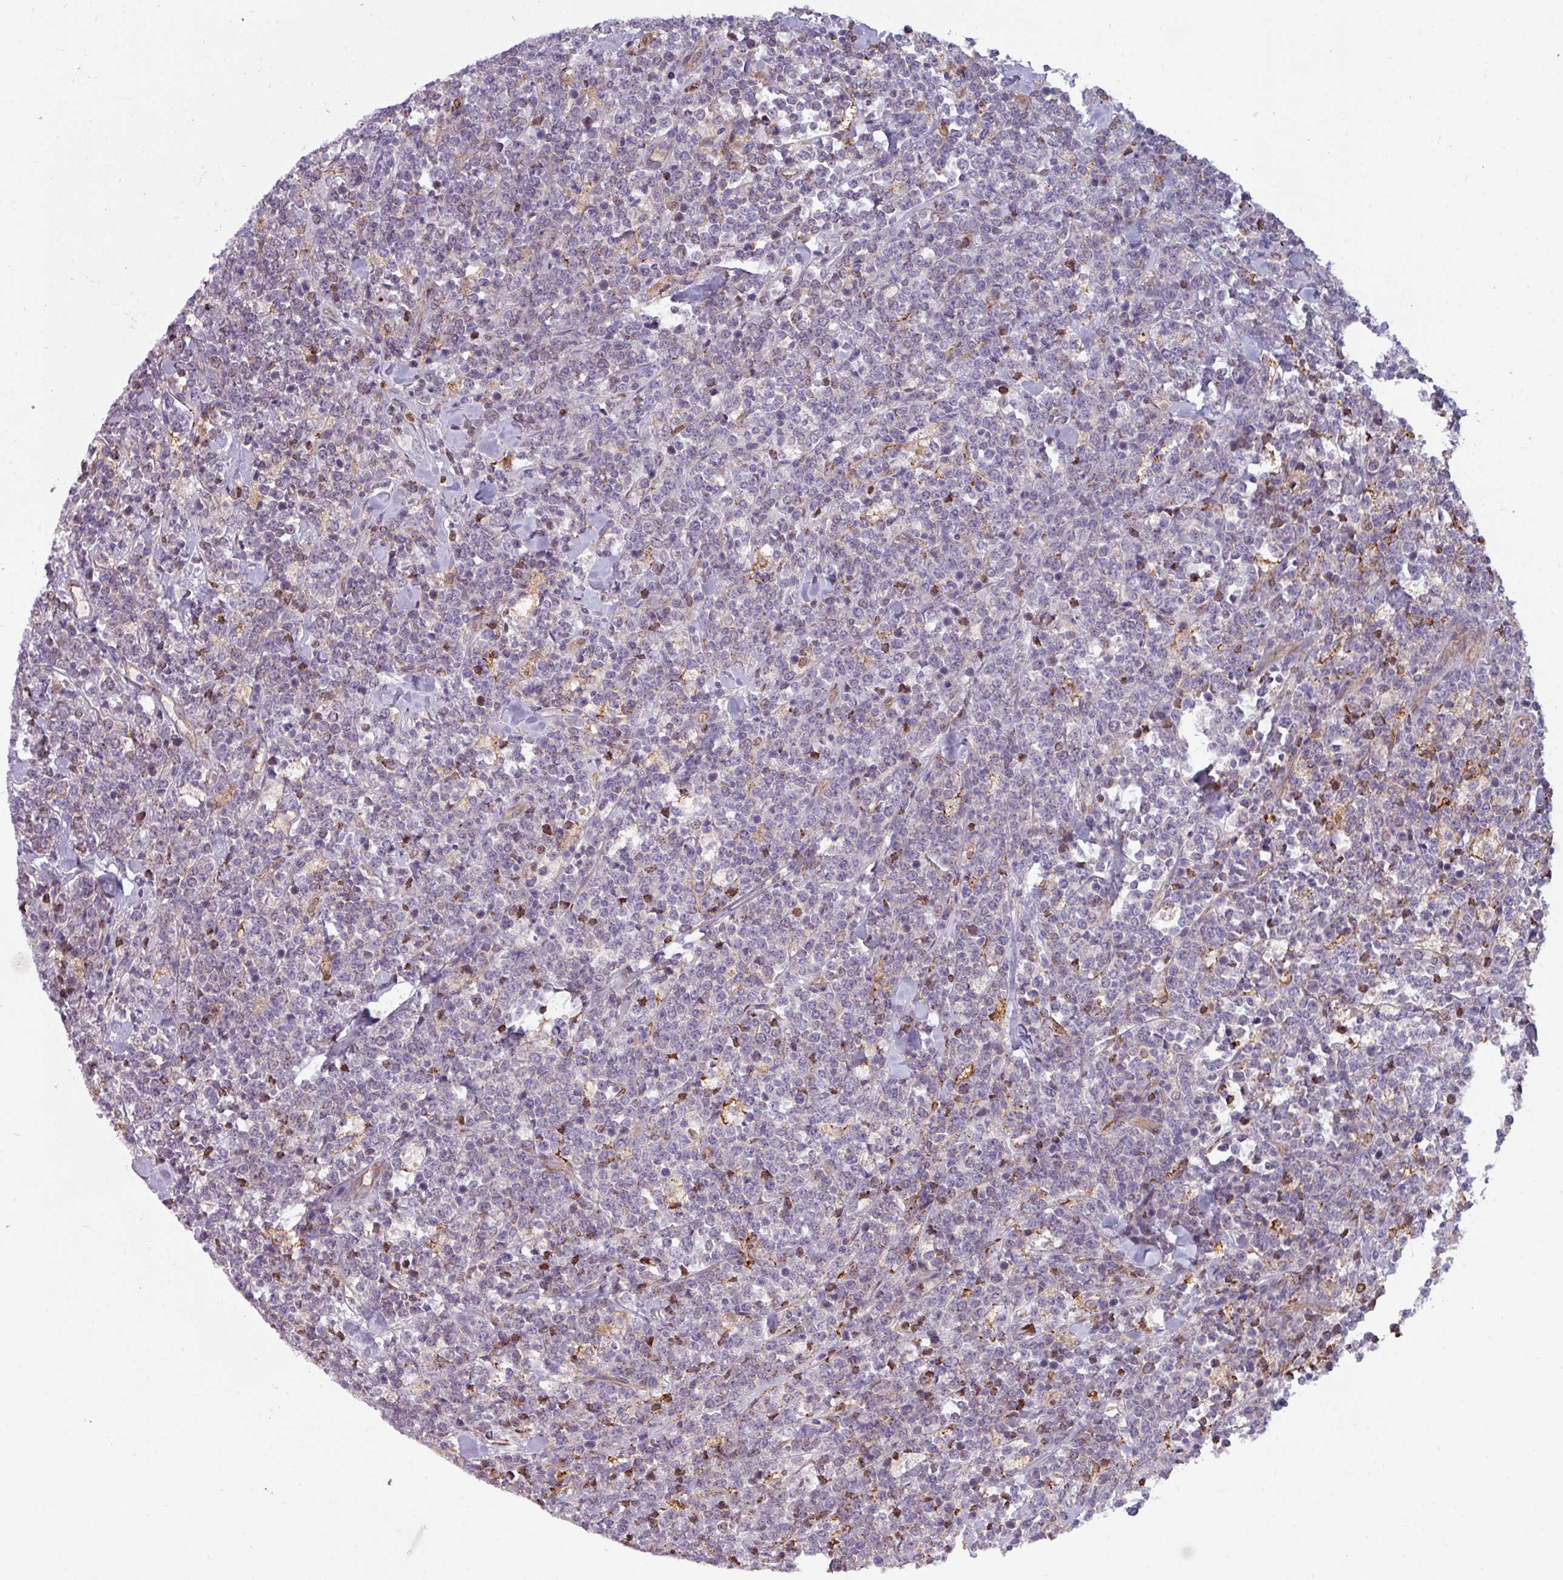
{"staining": {"intensity": "negative", "quantity": "none", "location": "none"}, "tissue": "lymphoma", "cell_type": "Tumor cells", "image_type": "cancer", "snomed": [{"axis": "morphology", "description": "Malignant lymphoma, non-Hodgkin's type, High grade"}, {"axis": "topography", "description": "Small intestine"}, {"axis": "topography", "description": "Colon"}], "caption": "Tumor cells are negative for protein expression in human lymphoma. Nuclei are stained in blue.", "gene": "BUD23", "patient": {"sex": "male", "age": 8}}